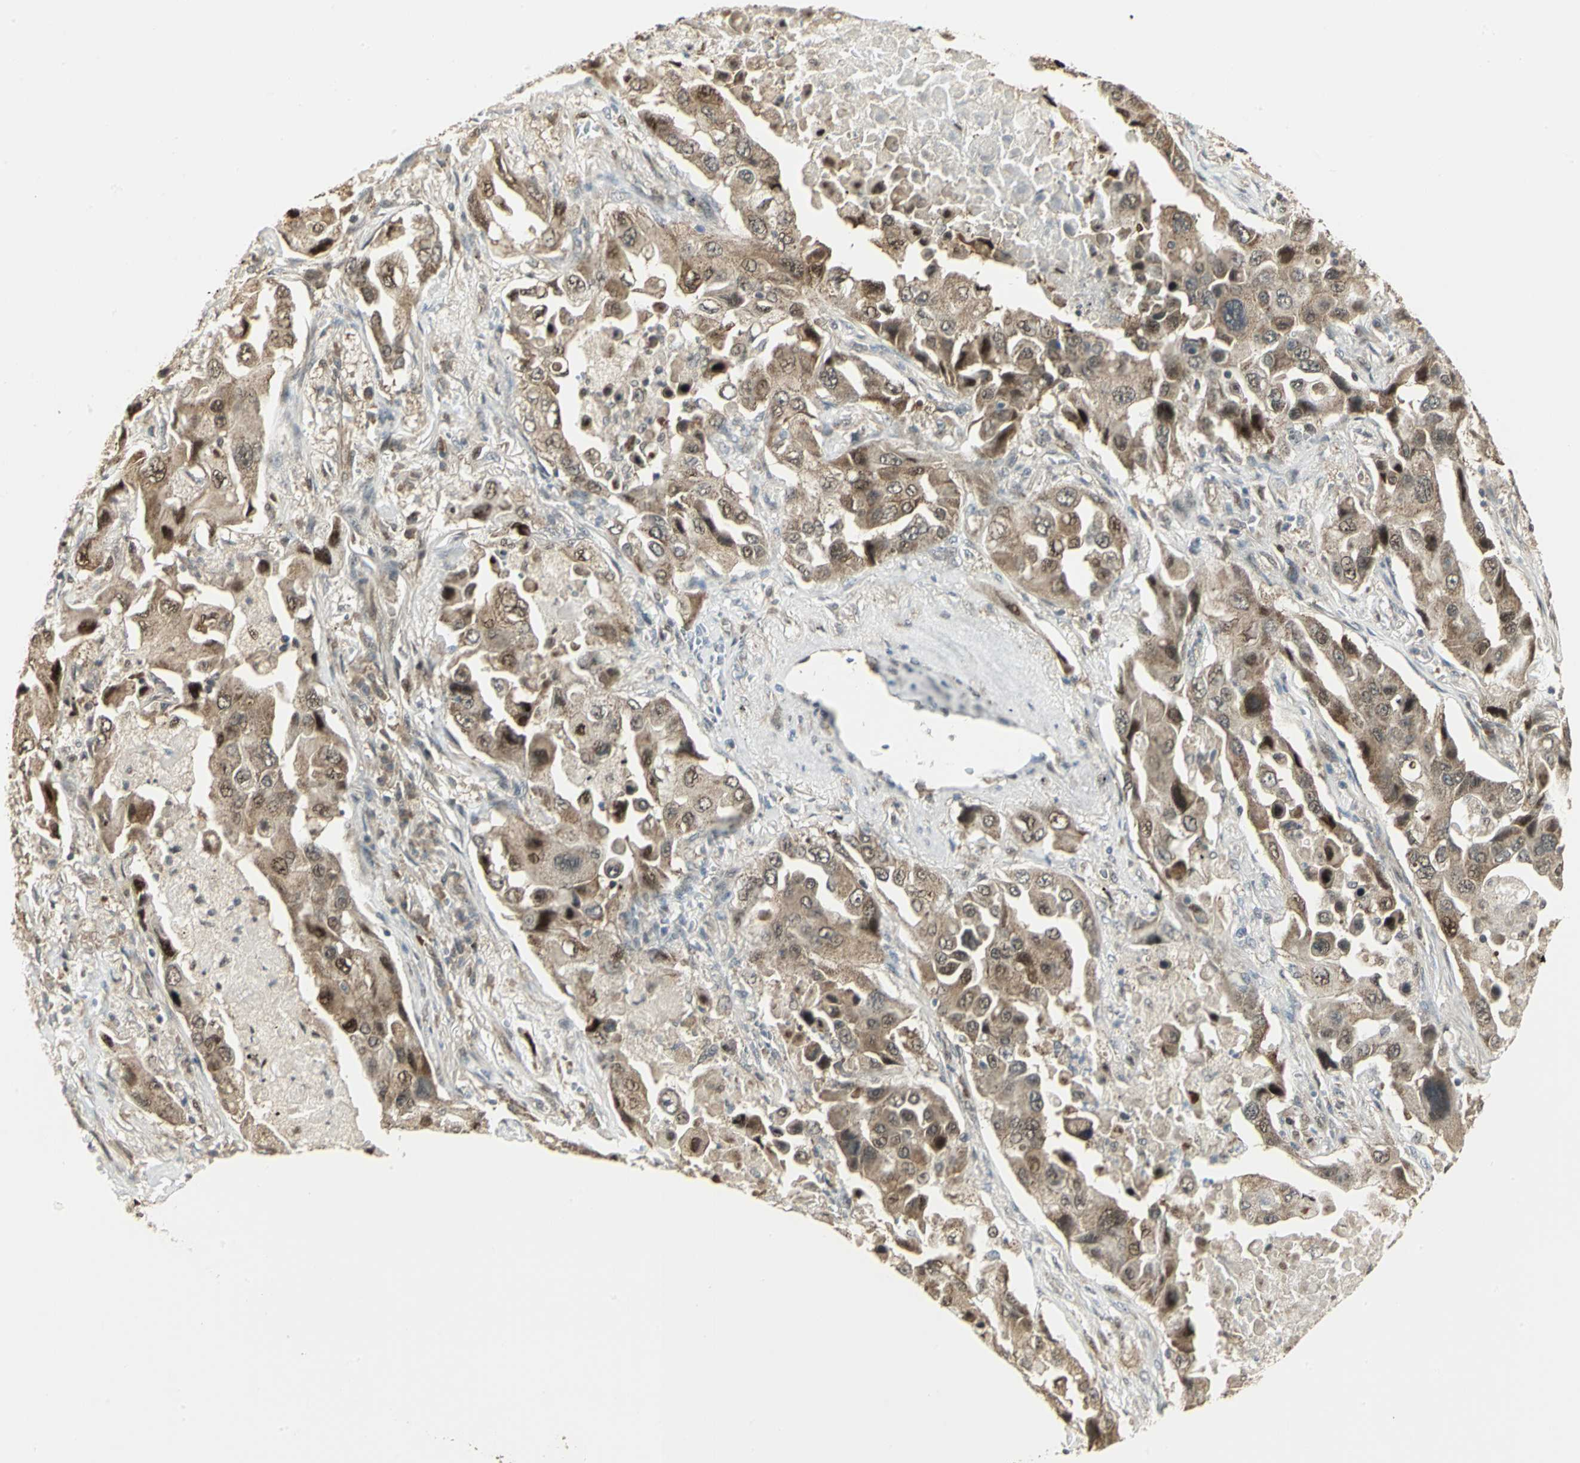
{"staining": {"intensity": "moderate", "quantity": ">75%", "location": "cytoplasmic/membranous,nuclear"}, "tissue": "lung cancer", "cell_type": "Tumor cells", "image_type": "cancer", "snomed": [{"axis": "morphology", "description": "Adenocarcinoma, NOS"}, {"axis": "topography", "description": "Lung"}], "caption": "Lung adenocarcinoma tissue reveals moderate cytoplasmic/membranous and nuclear positivity in about >75% of tumor cells, visualized by immunohistochemistry.", "gene": "PSMC4", "patient": {"sex": "female", "age": 65}}